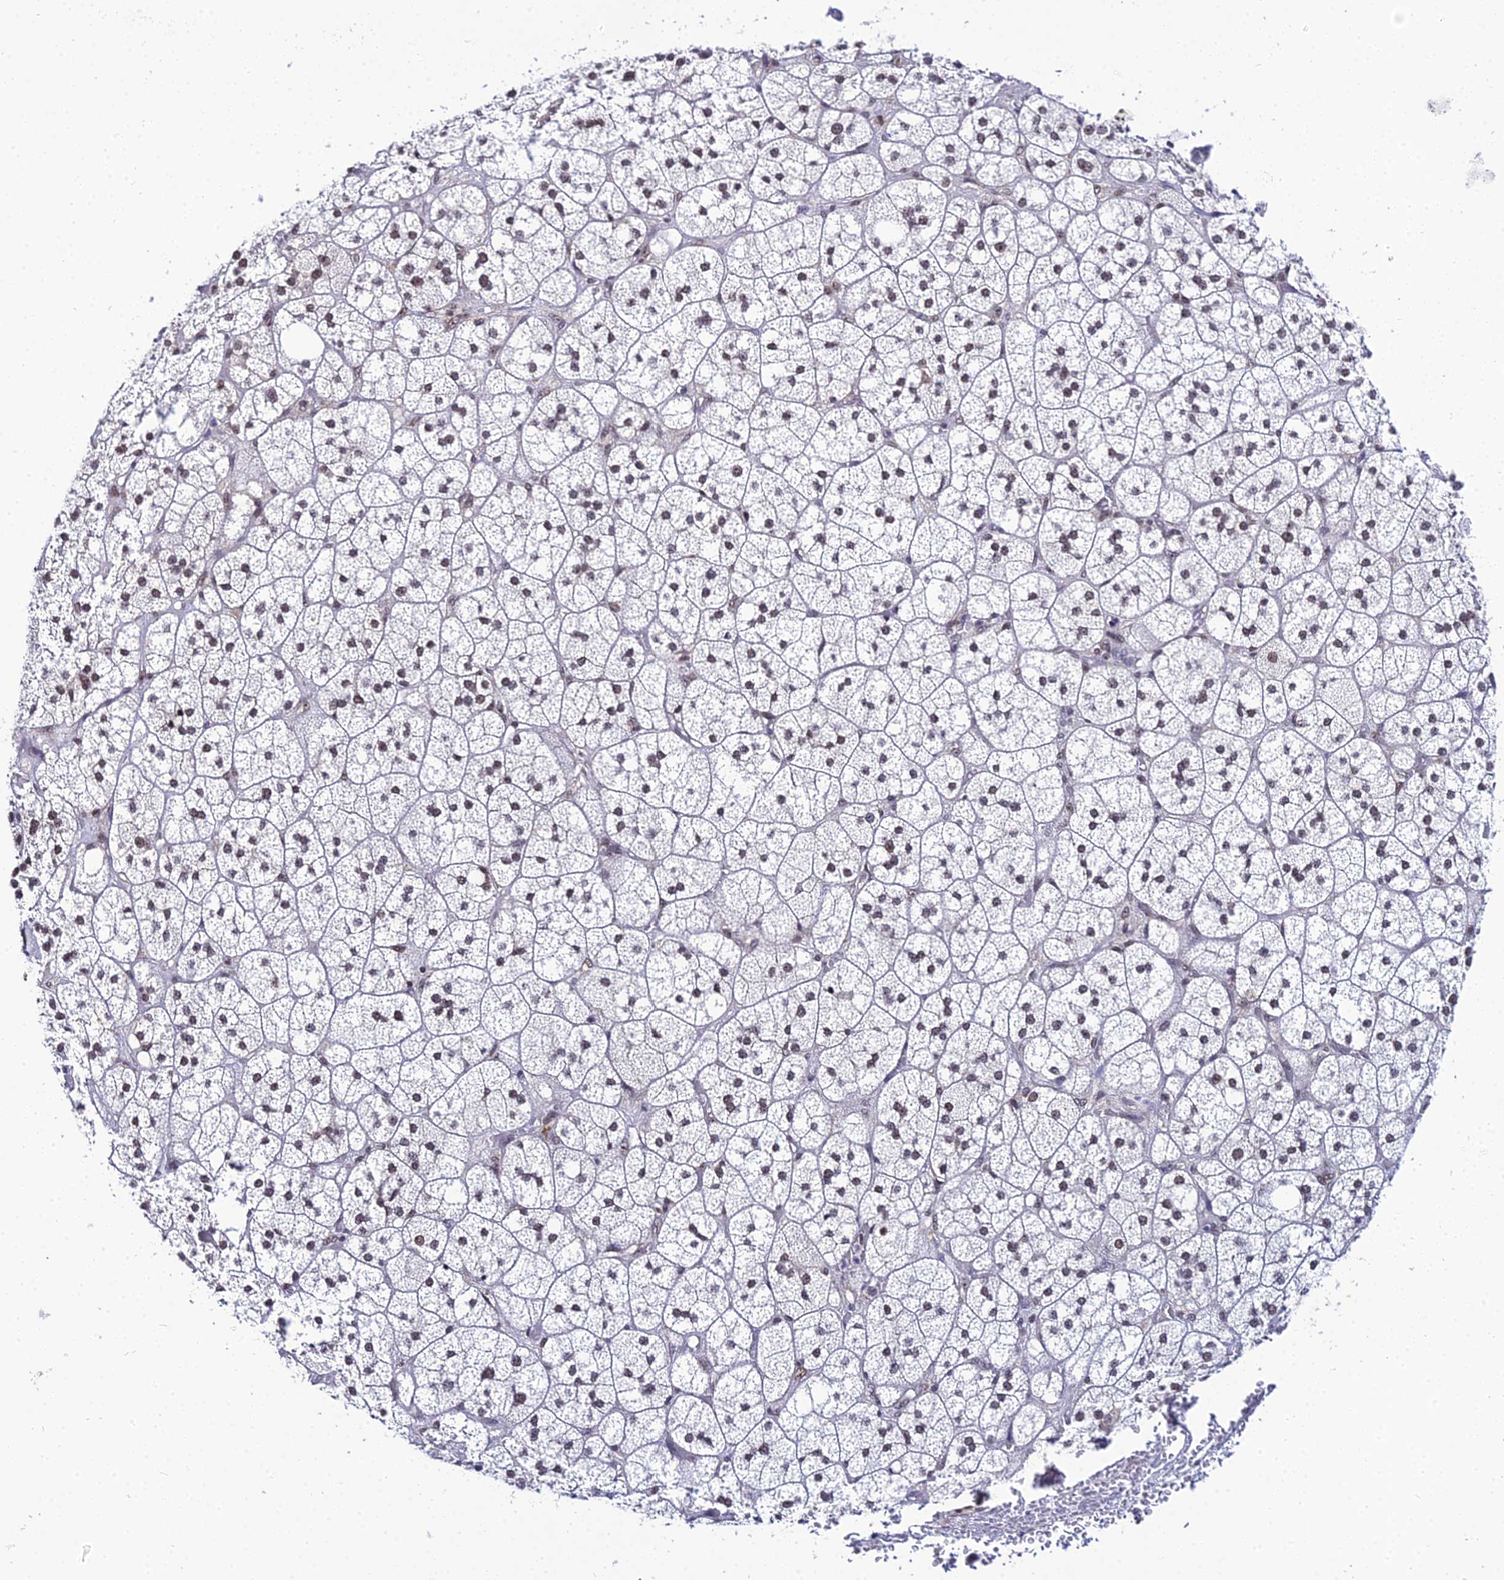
{"staining": {"intensity": "moderate", "quantity": ">75%", "location": "nuclear"}, "tissue": "adrenal gland", "cell_type": "Glandular cells", "image_type": "normal", "snomed": [{"axis": "morphology", "description": "Normal tissue, NOS"}, {"axis": "topography", "description": "Adrenal gland"}], "caption": "Protein staining by immunohistochemistry exhibits moderate nuclear staining in approximately >75% of glandular cells in normal adrenal gland. The staining was performed using DAB (3,3'-diaminobenzidine), with brown indicating positive protein expression. Nuclei are stained blue with hematoxylin.", "gene": "EXOSC3", "patient": {"sex": "male", "age": 61}}